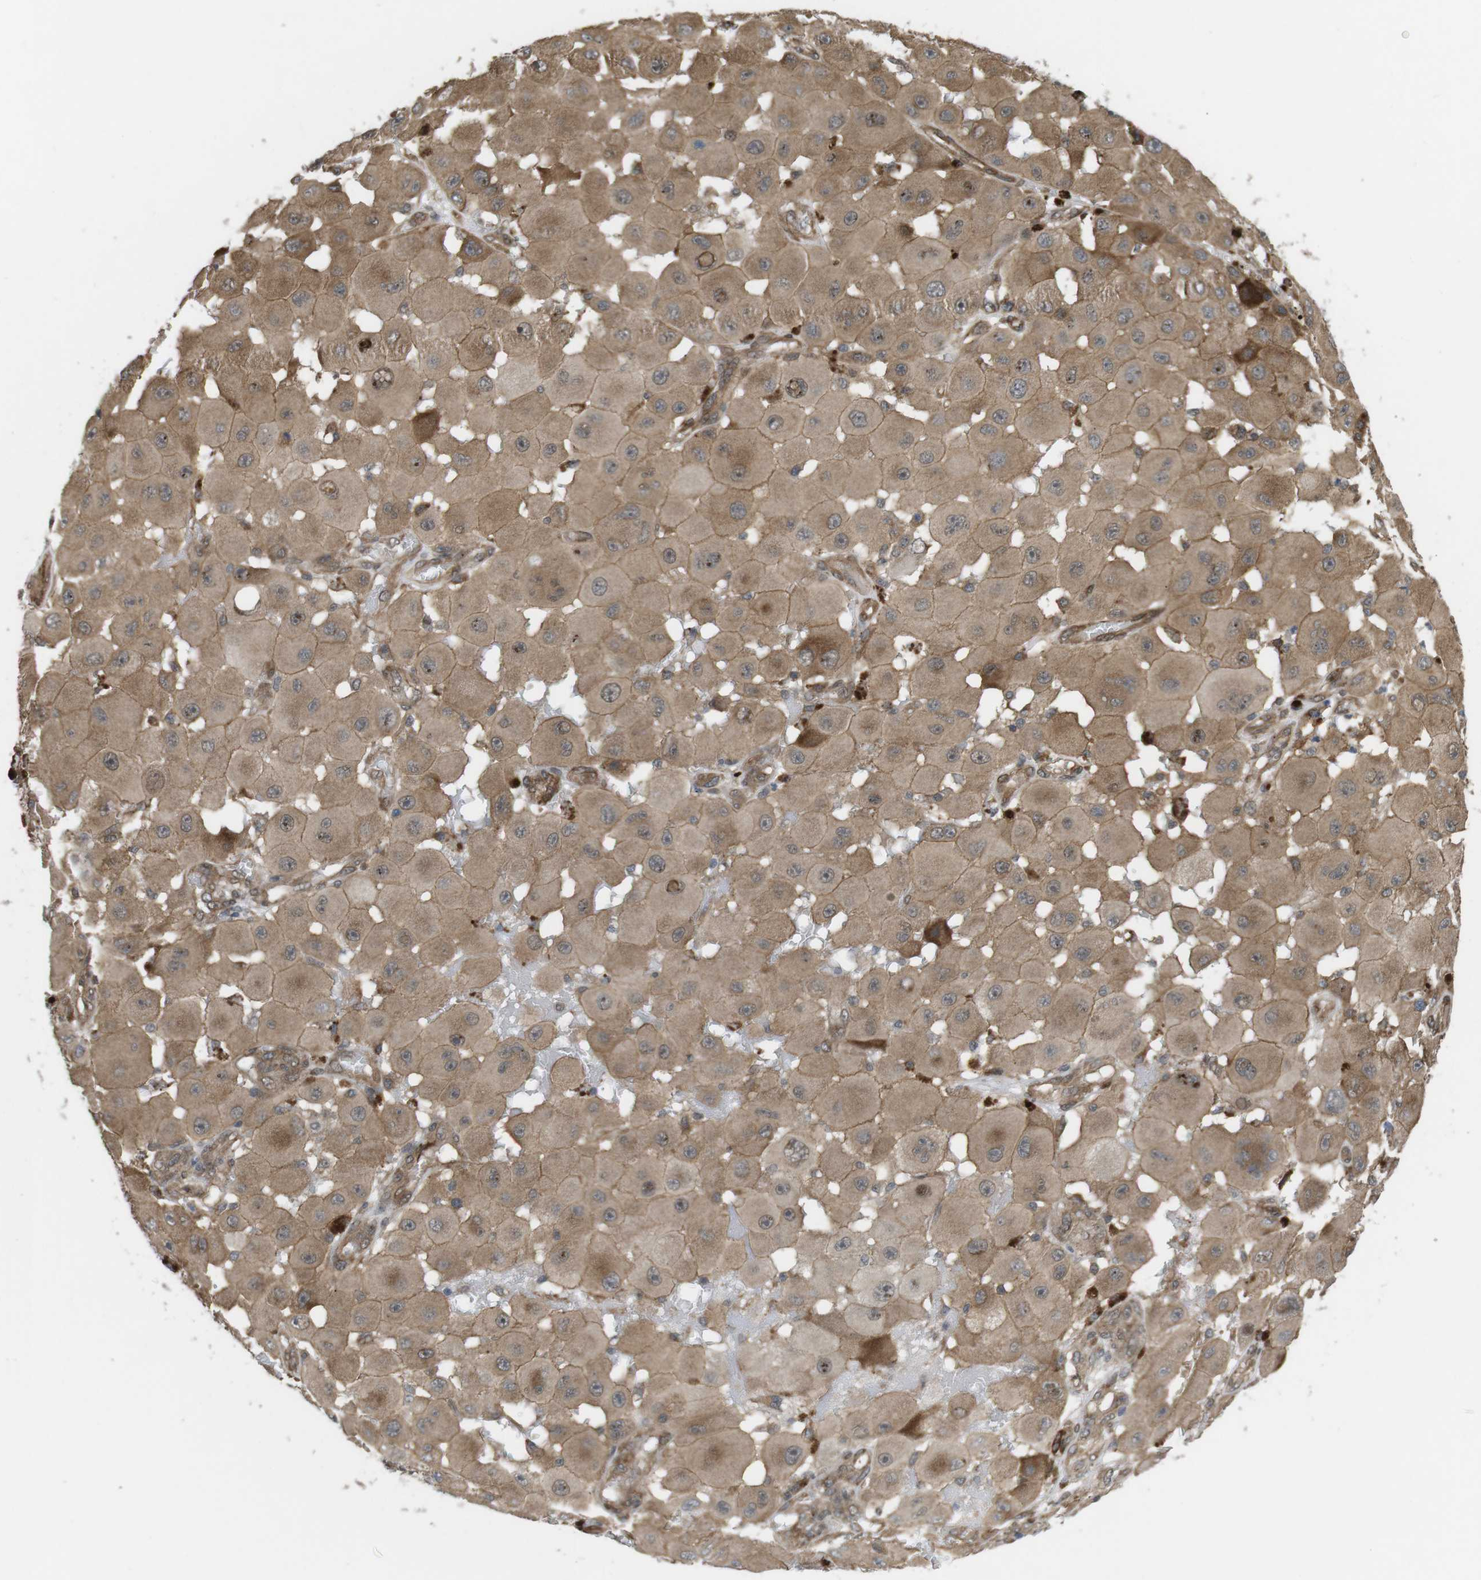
{"staining": {"intensity": "moderate", "quantity": ">75%", "location": "cytoplasmic/membranous"}, "tissue": "melanoma", "cell_type": "Tumor cells", "image_type": "cancer", "snomed": [{"axis": "morphology", "description": "Malignant melanoma, NOS"}, {"axis": "topography", "description": "Skin"}], "caption": "Immunohistochemical staining of human melanoma demonstrates moderate cytoplasmic/membranous protein positivity in about >75% of tumor cells. Using DAB (brown) and hematoxylin (blue) stains, captured at high magnification using brightfield microscopy.", "gene": "KANK2", "patient": {"sex": "female", "age": 81}}